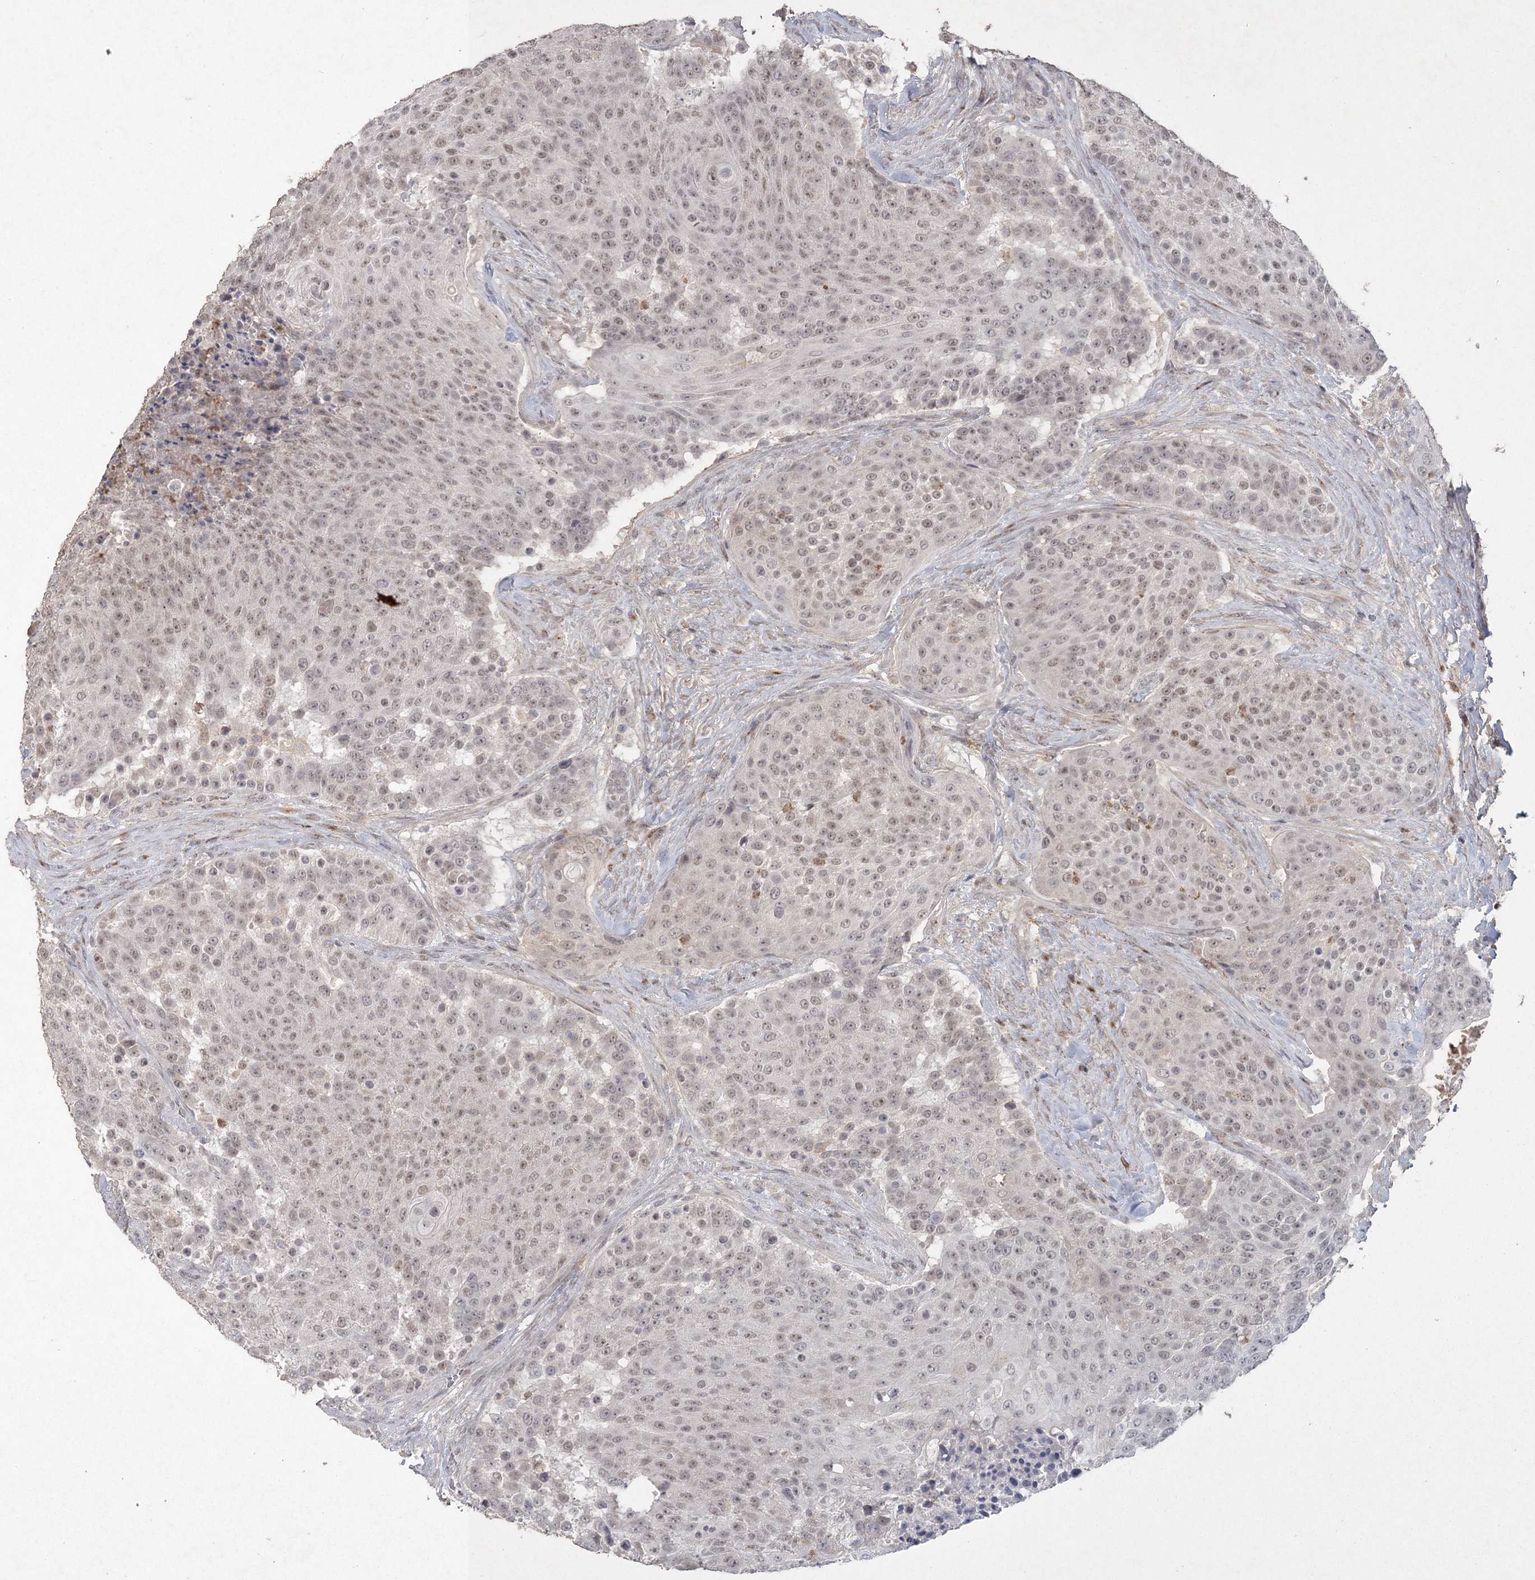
{"staining": {"intensity": "weak", "quantity": "25%-75%", "location": "nuclear"}, "tissue": "urothelial cancer", "cell_type": "Tumor cells", "image_type": "cancer", "snomed": [{"axis": "morphology", "description": "Urothelial carcinoma, High grade"}, {"axis": "topography", "description": "Urinary bladder"}], "caption": "A low amount of weak nuclear staining is present in approximately 25%-75% of tumor cells in urothelial cancer tissue.", "gene": "UIMC1", "patient": {"sex": "female", "age": 63}}